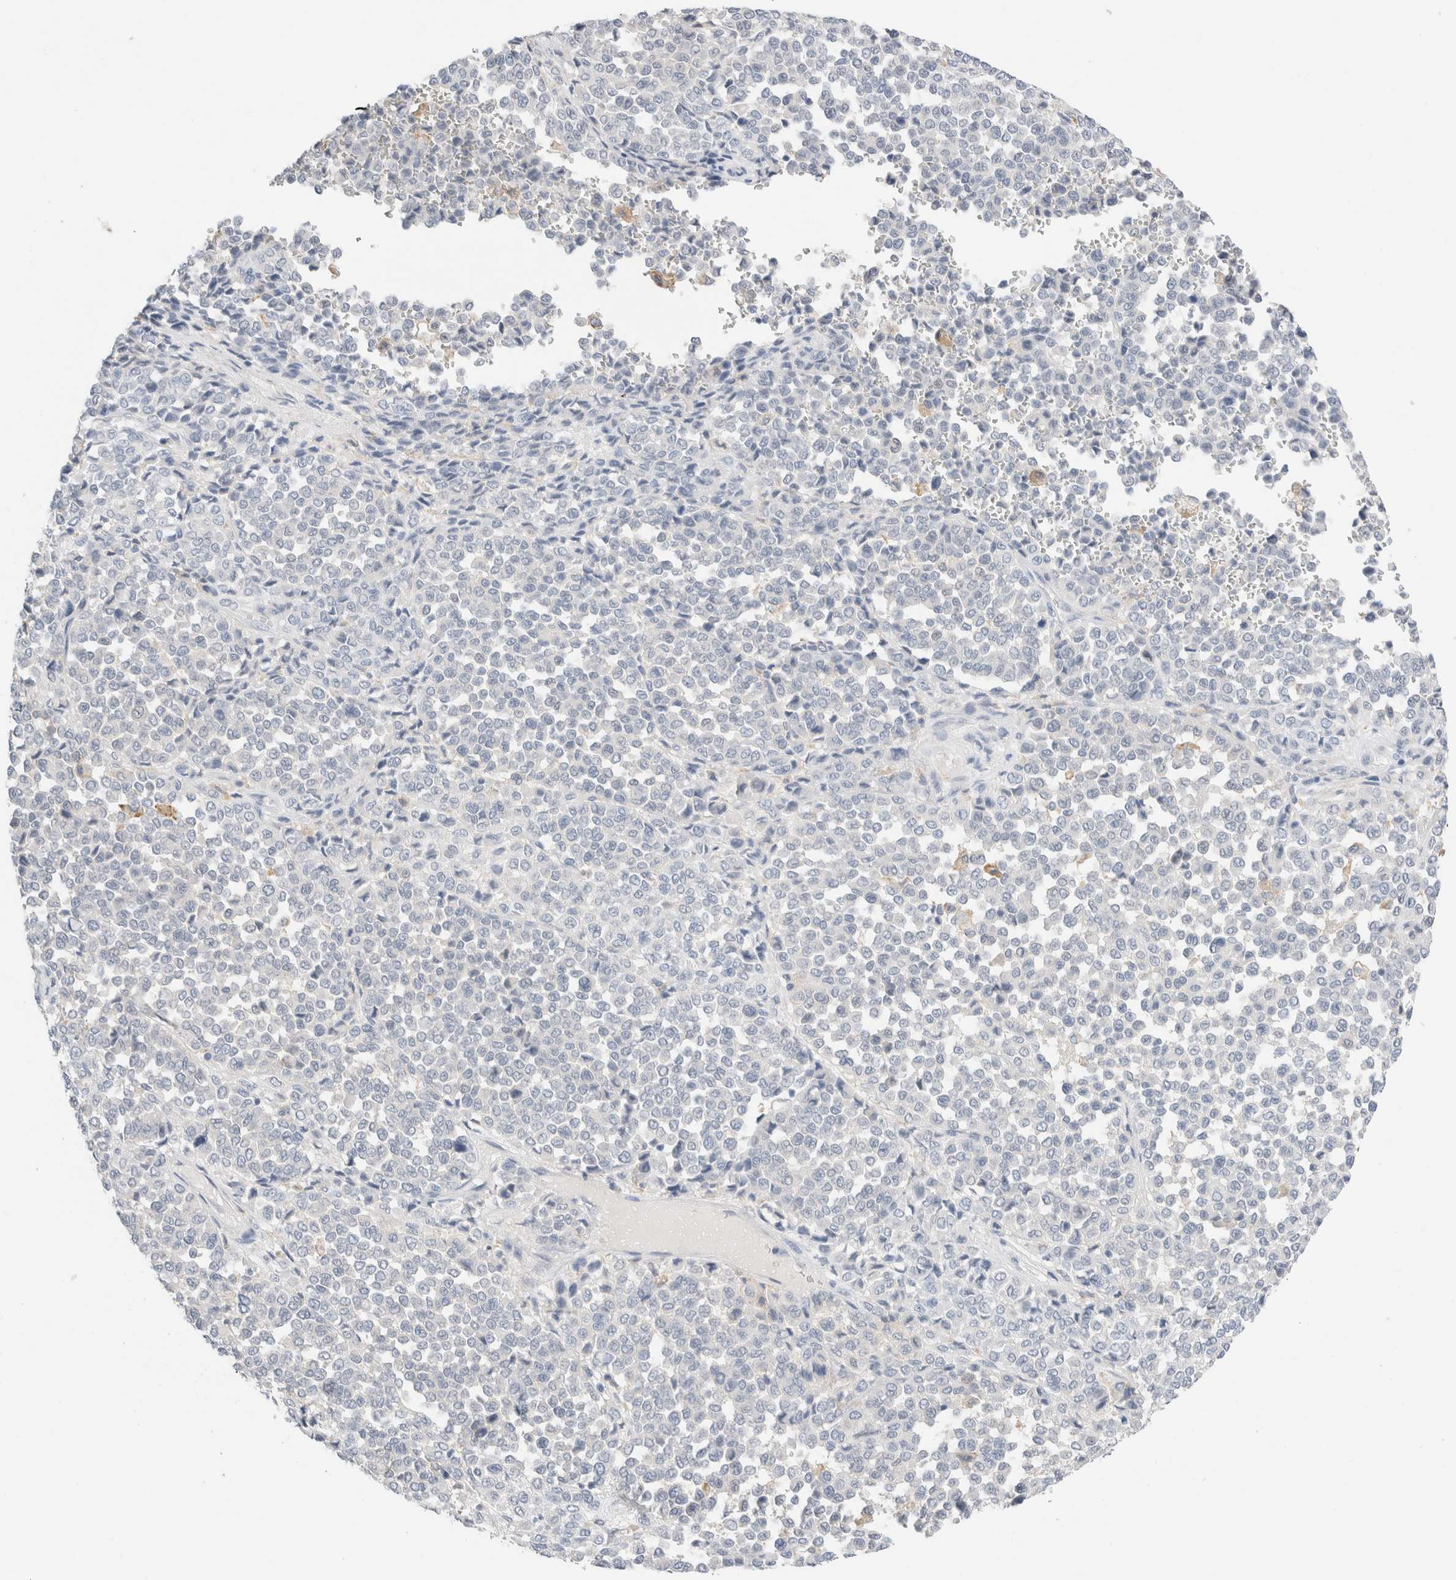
{"staining": {"intensity": "negative", "quantity": "none", "location": "none"}, "tissue": "melanoma", "cell_type": "Tumor cells", "image_type": "cancer", "snomed": [{"axis": "morphology", "description": "Malignant melanoma, Metastatic site"}, {"axis": "topography", "description": "Pancreas"}], "caption": "An immunohistochemistry (IHC) photomicrograph of malignant melanoma (metastatic site) is shown. There is no staining in tumor cells of malignant melanoma (metastatic site).", "gene": "ADAM30", "patient": {"sex": "female", "age": 30}}